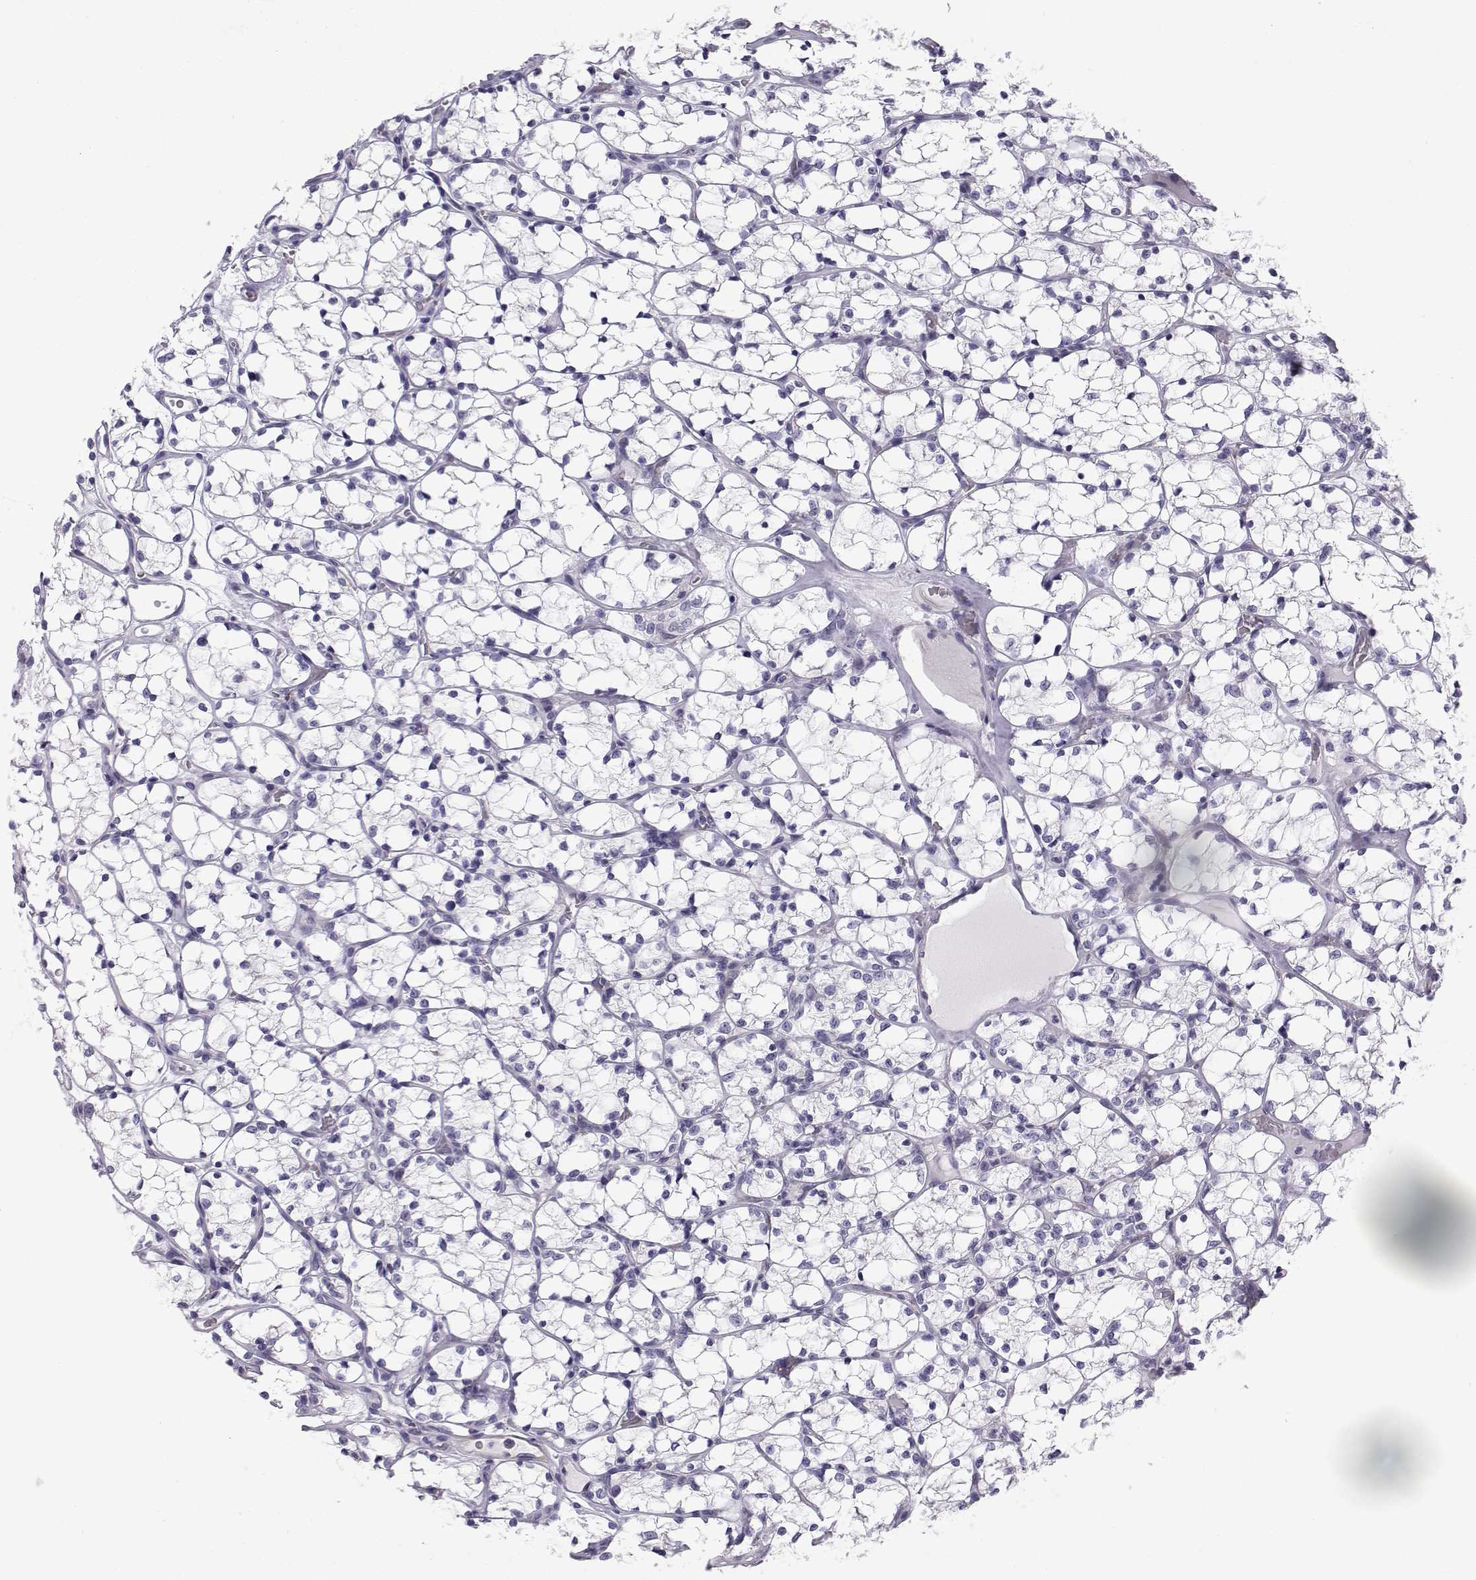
{"staining": {"intensity": "negative", "quantity": "none", "location": "none"}, "tissue": "renal cancer", "cell_type": "Tumor cells", "image_type": "cancer", "snomed": [{"axis": "morphology", "description": "Adenocarcinoma, NOS"}, {"axis": "topography", "description": "Kidney"}], "caption": "Protein analysis of renal cancer displays no significant positivity in tumor cells.", "gene": "RNASE12", "patient": {"sex": "female", "age": 69}}